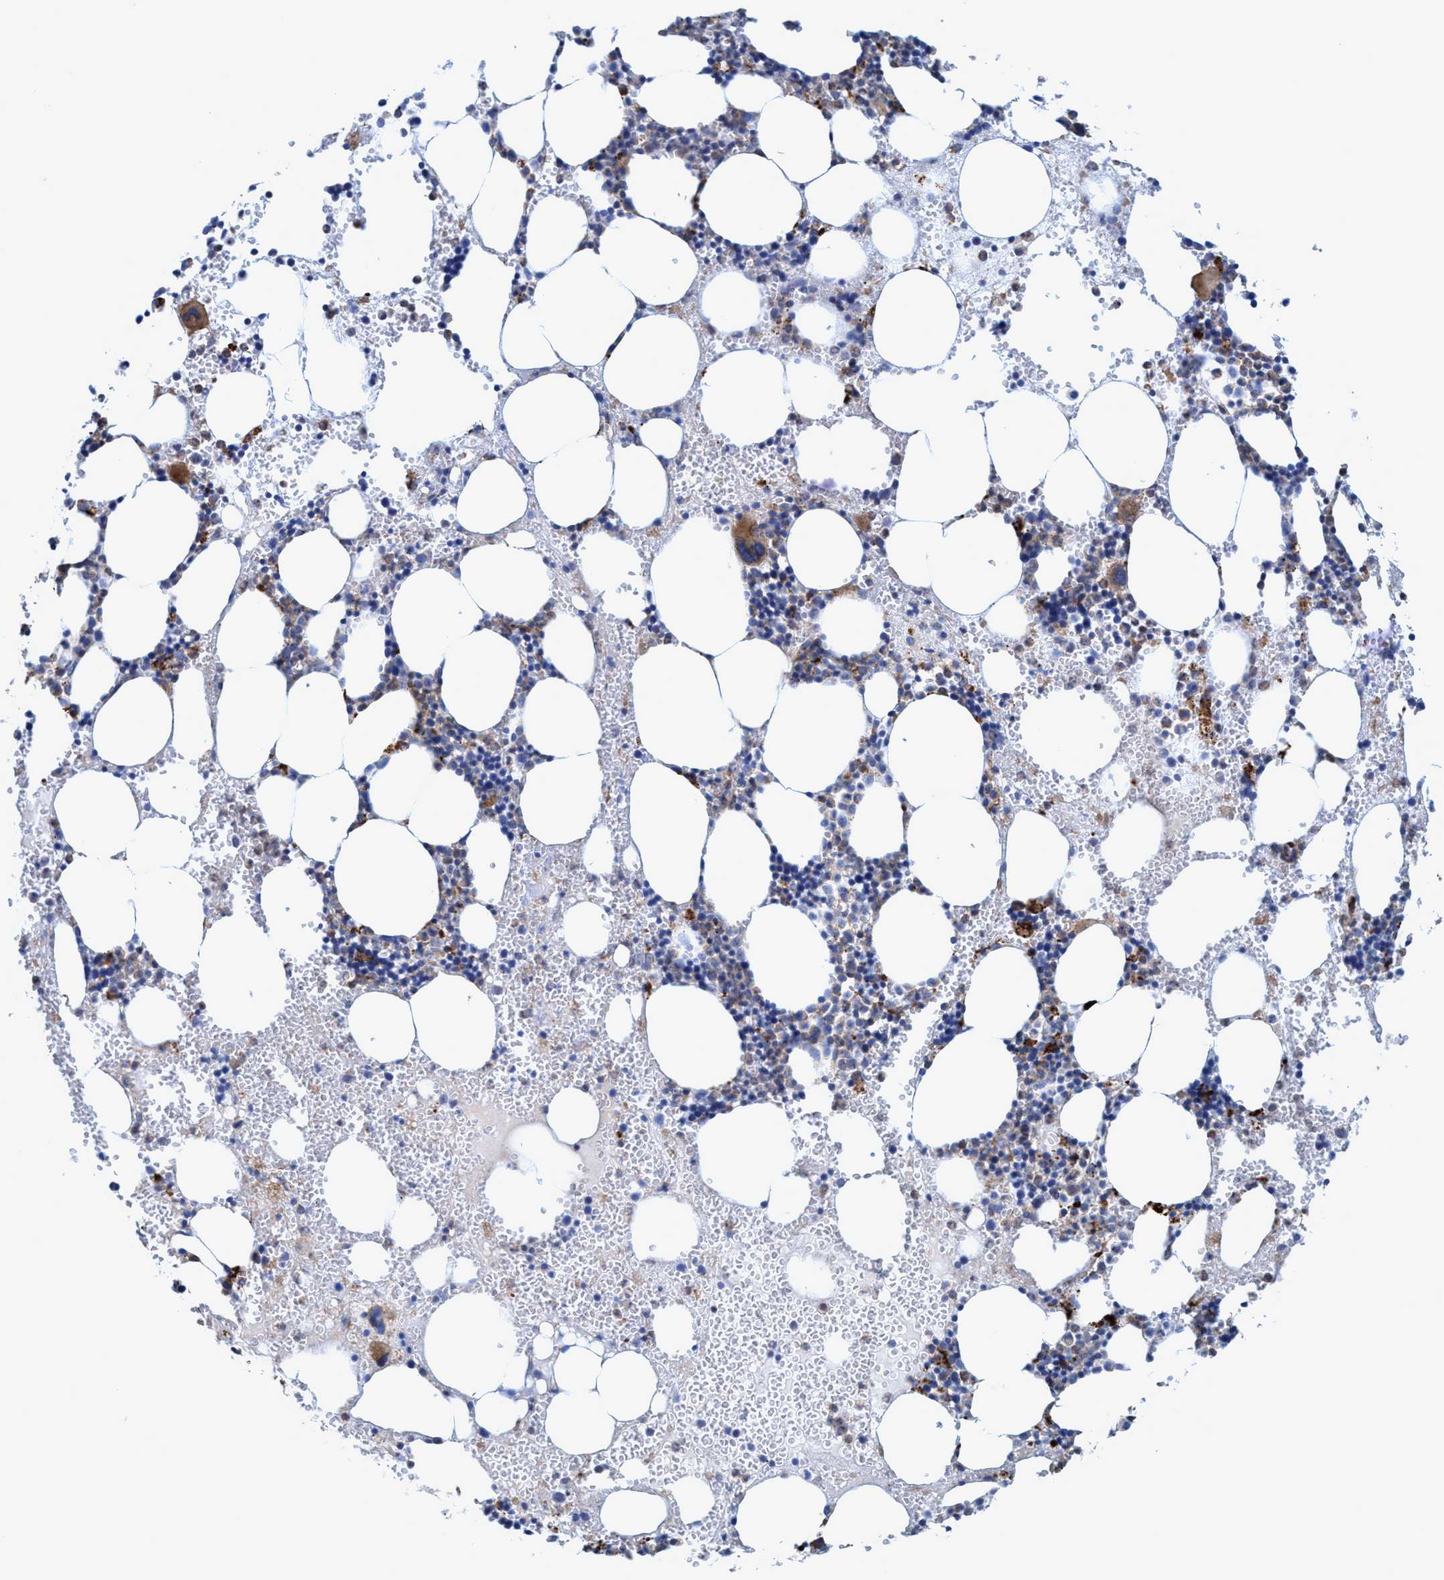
{"staining": {"intensity": "moderate", "quantity": "25%-75%", "location": "cytoplasmic/membranous"}, "tissue": "bone marrow", "cell_type": "Hematopoietic cells", "image_type": "normal", "snomed": [{"axis": "morphology", "description": "Normal tissue, NOS"}, {"axis": "morphology", "description": "Inflammation, NOS"}, {"axis": "topography", "description": "Bone marrow"}], "caption": "Hematopoietic cells demonstrate medium levels of moderate cytoplasmic/membranous positivity in about 25%-75% of cells in normal bone marrow. Nuclei are stained in blue.", "gene": "TRIM65", "patient": {"sex": "female", "age": 67}}